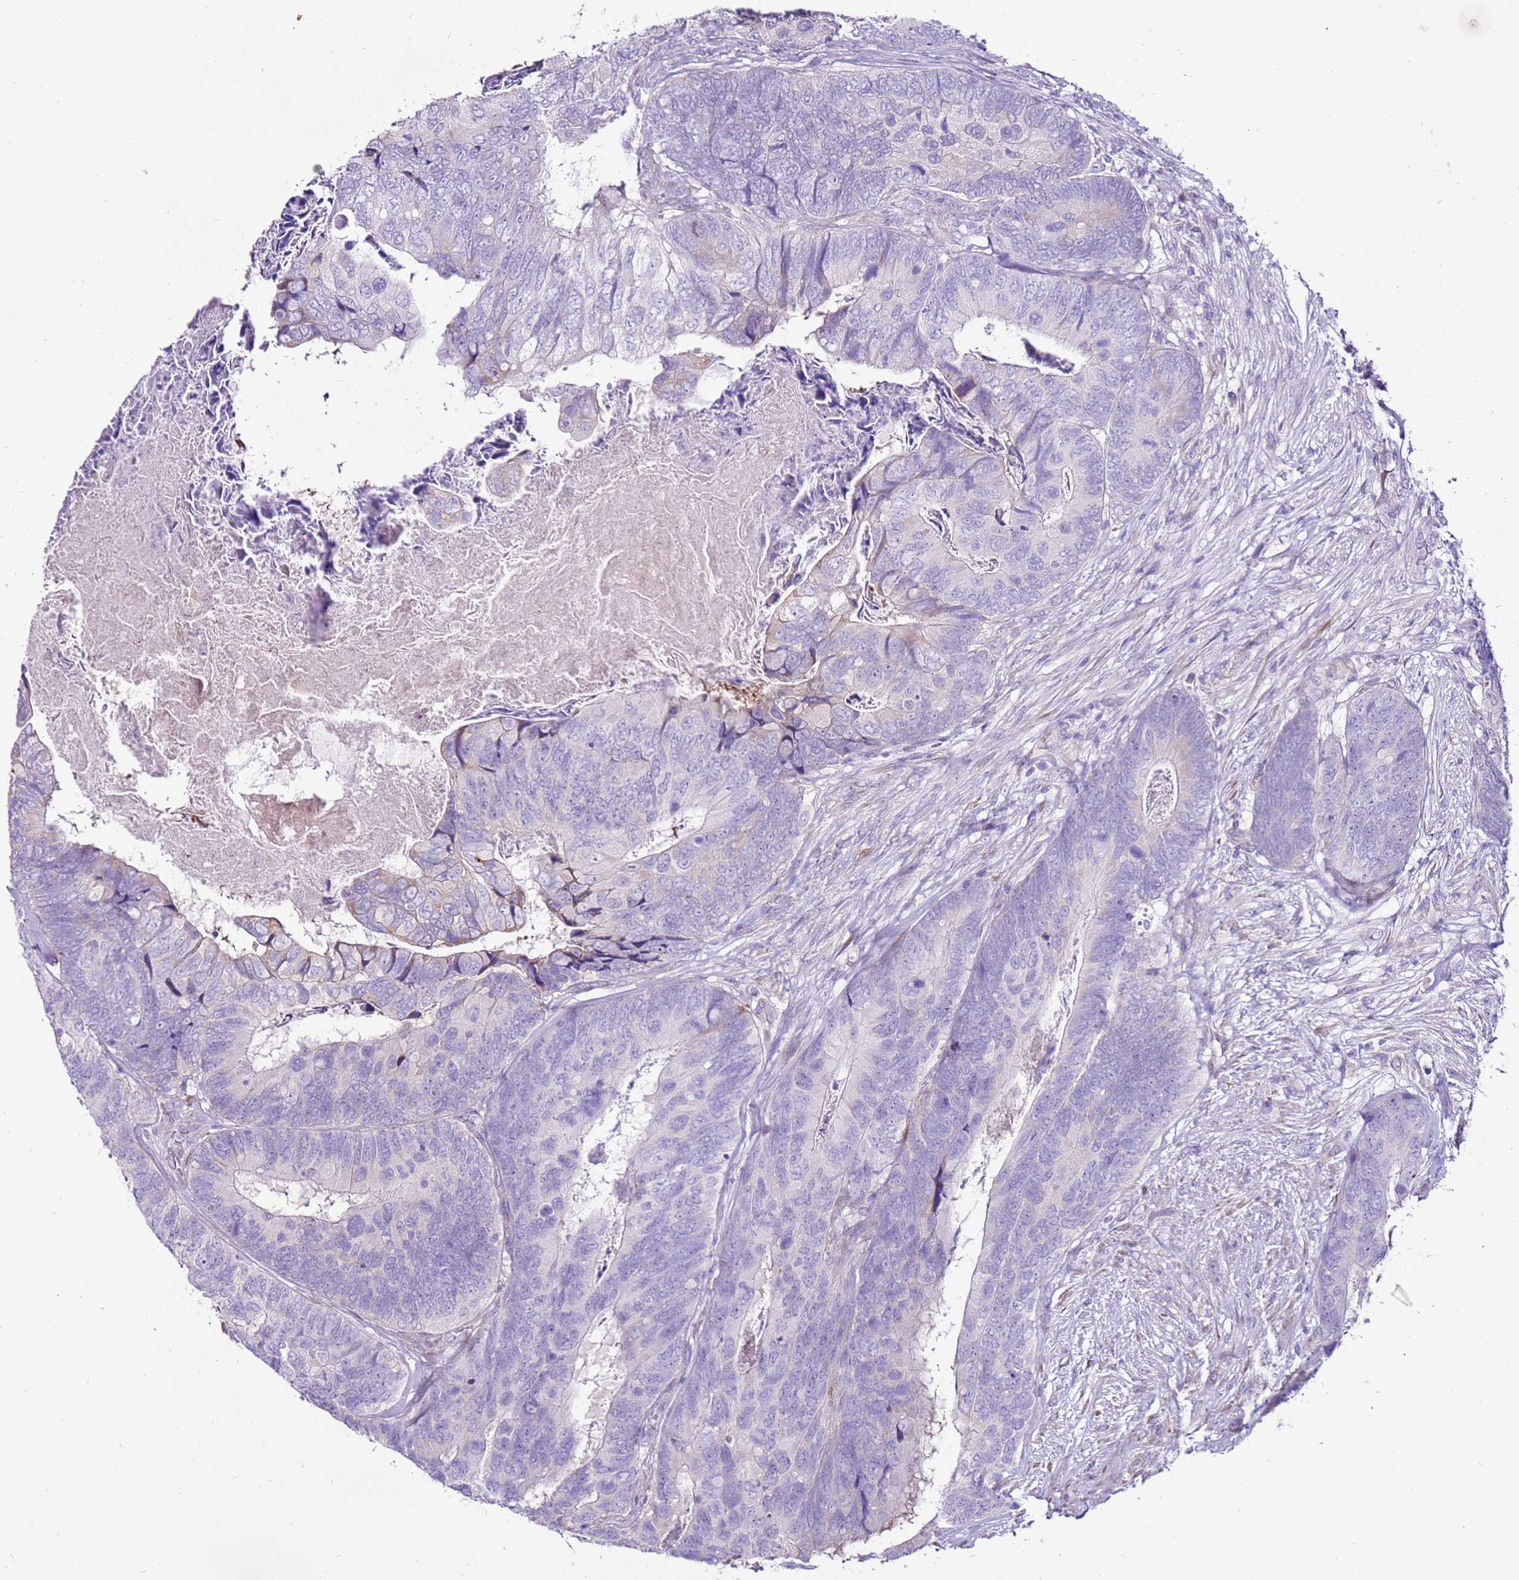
{"staining": {"intensity": "negative", "quantity": "none", "location": "none"}, "tissue": "colorectal cancer", "cell_type": "Tumor cells", "image_type": "cancer", "snomed": [{"axis": "morphology", "description": "Adenocarcinoma, NOS"}, {"axis": "topography", "description": "Colon"}], "caption": "Tumor cells are negative for protein expression in human colorectal cancer (adenocarcinoma). Brightfield microscopy of immunohistochemistry (IHC) stained with DAB (brown) and hematoxylin (blue), captured at high magnification.", "gene": "SLC38A5", "patient": {"sex": "female", "age": 67}}